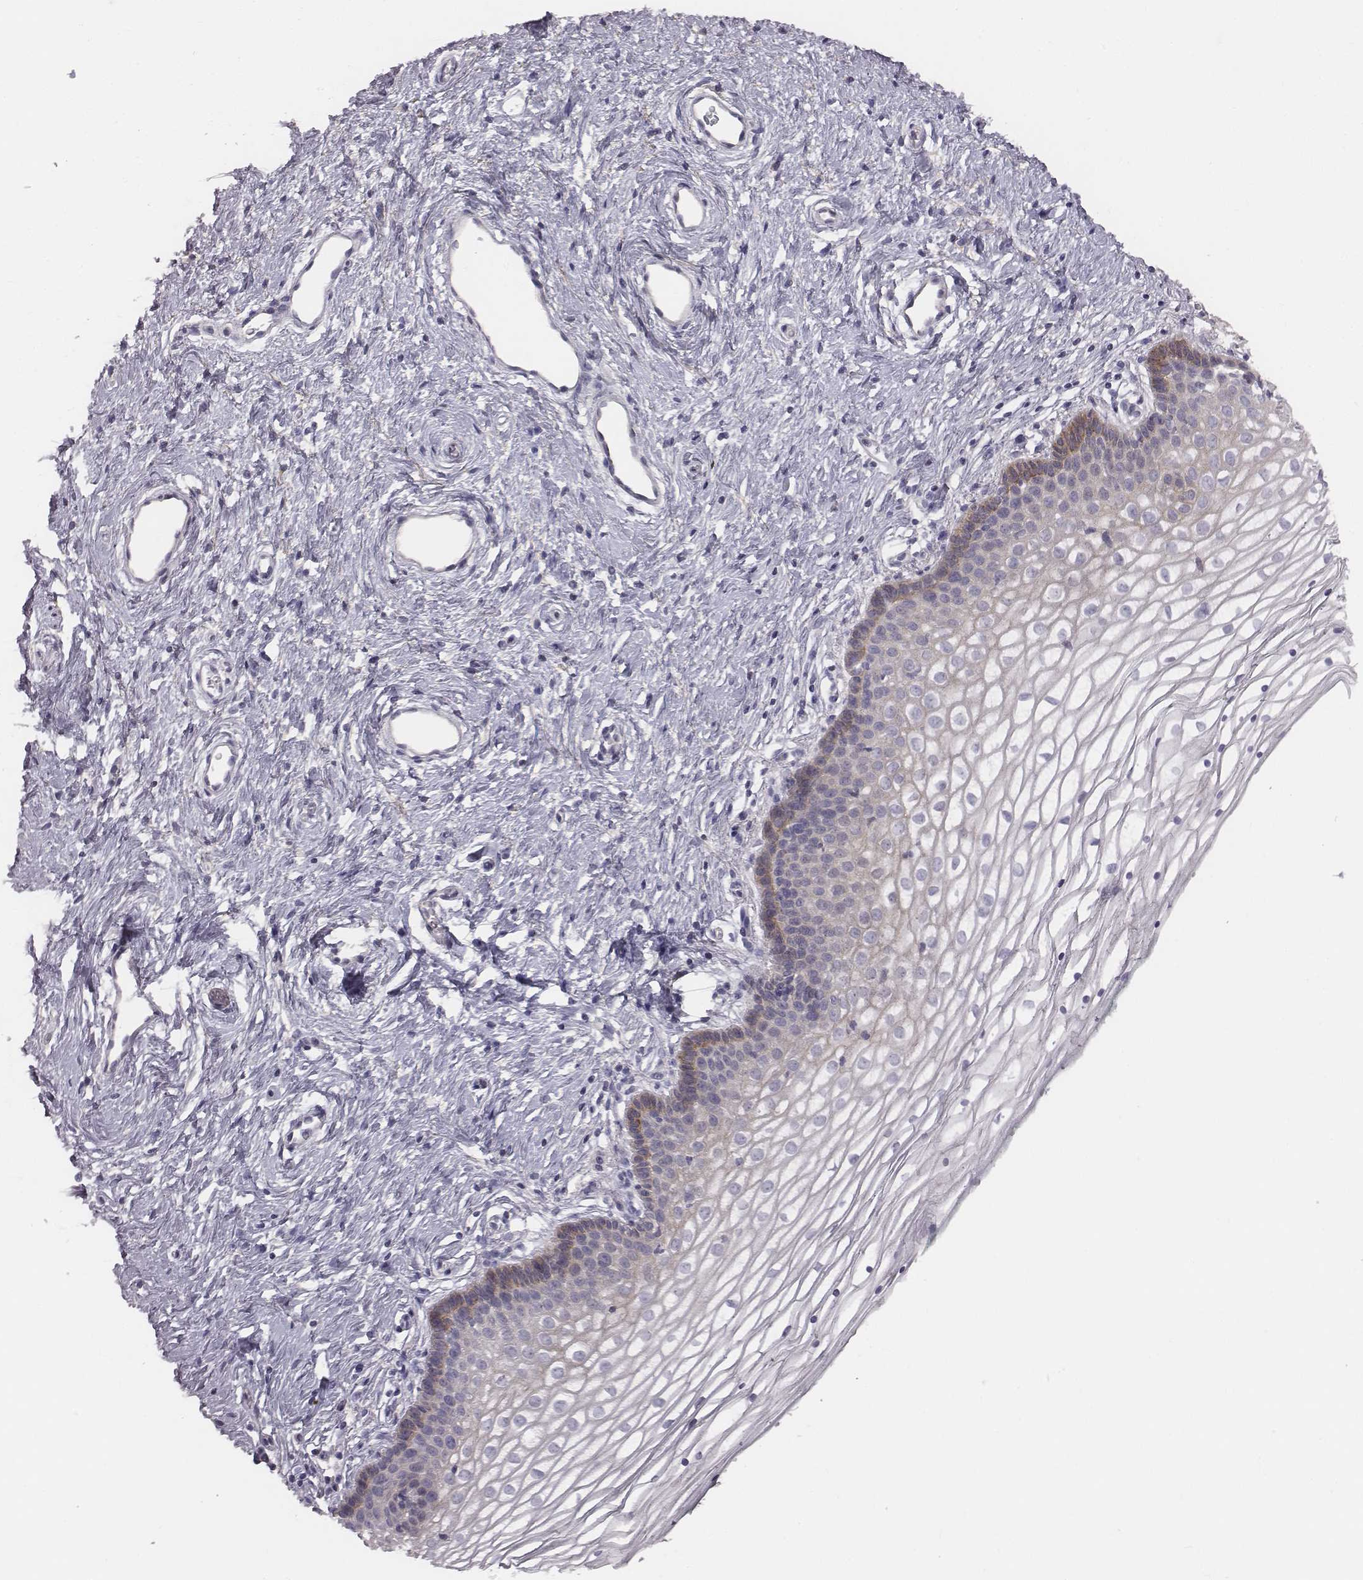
{"staining": {"intensity": "weak", "quantity": "<25%", "location": "cytoplasmic/membranous"}, "tissue": "vagina", "cell_type": "Squamous epithelial cells", "image_type": "normal", "snomed": [{"axis": "morphology", "description": "Normal tissue, NOS"}, {"axis": "topography", "description": "Vagina"}], "caption": "Vagina stained for a protein using immunohistochemistry shows no expression squamous epithelial cells.", "gene": "PRKCZ", "patient": {"sex": "female", "age": 36}}